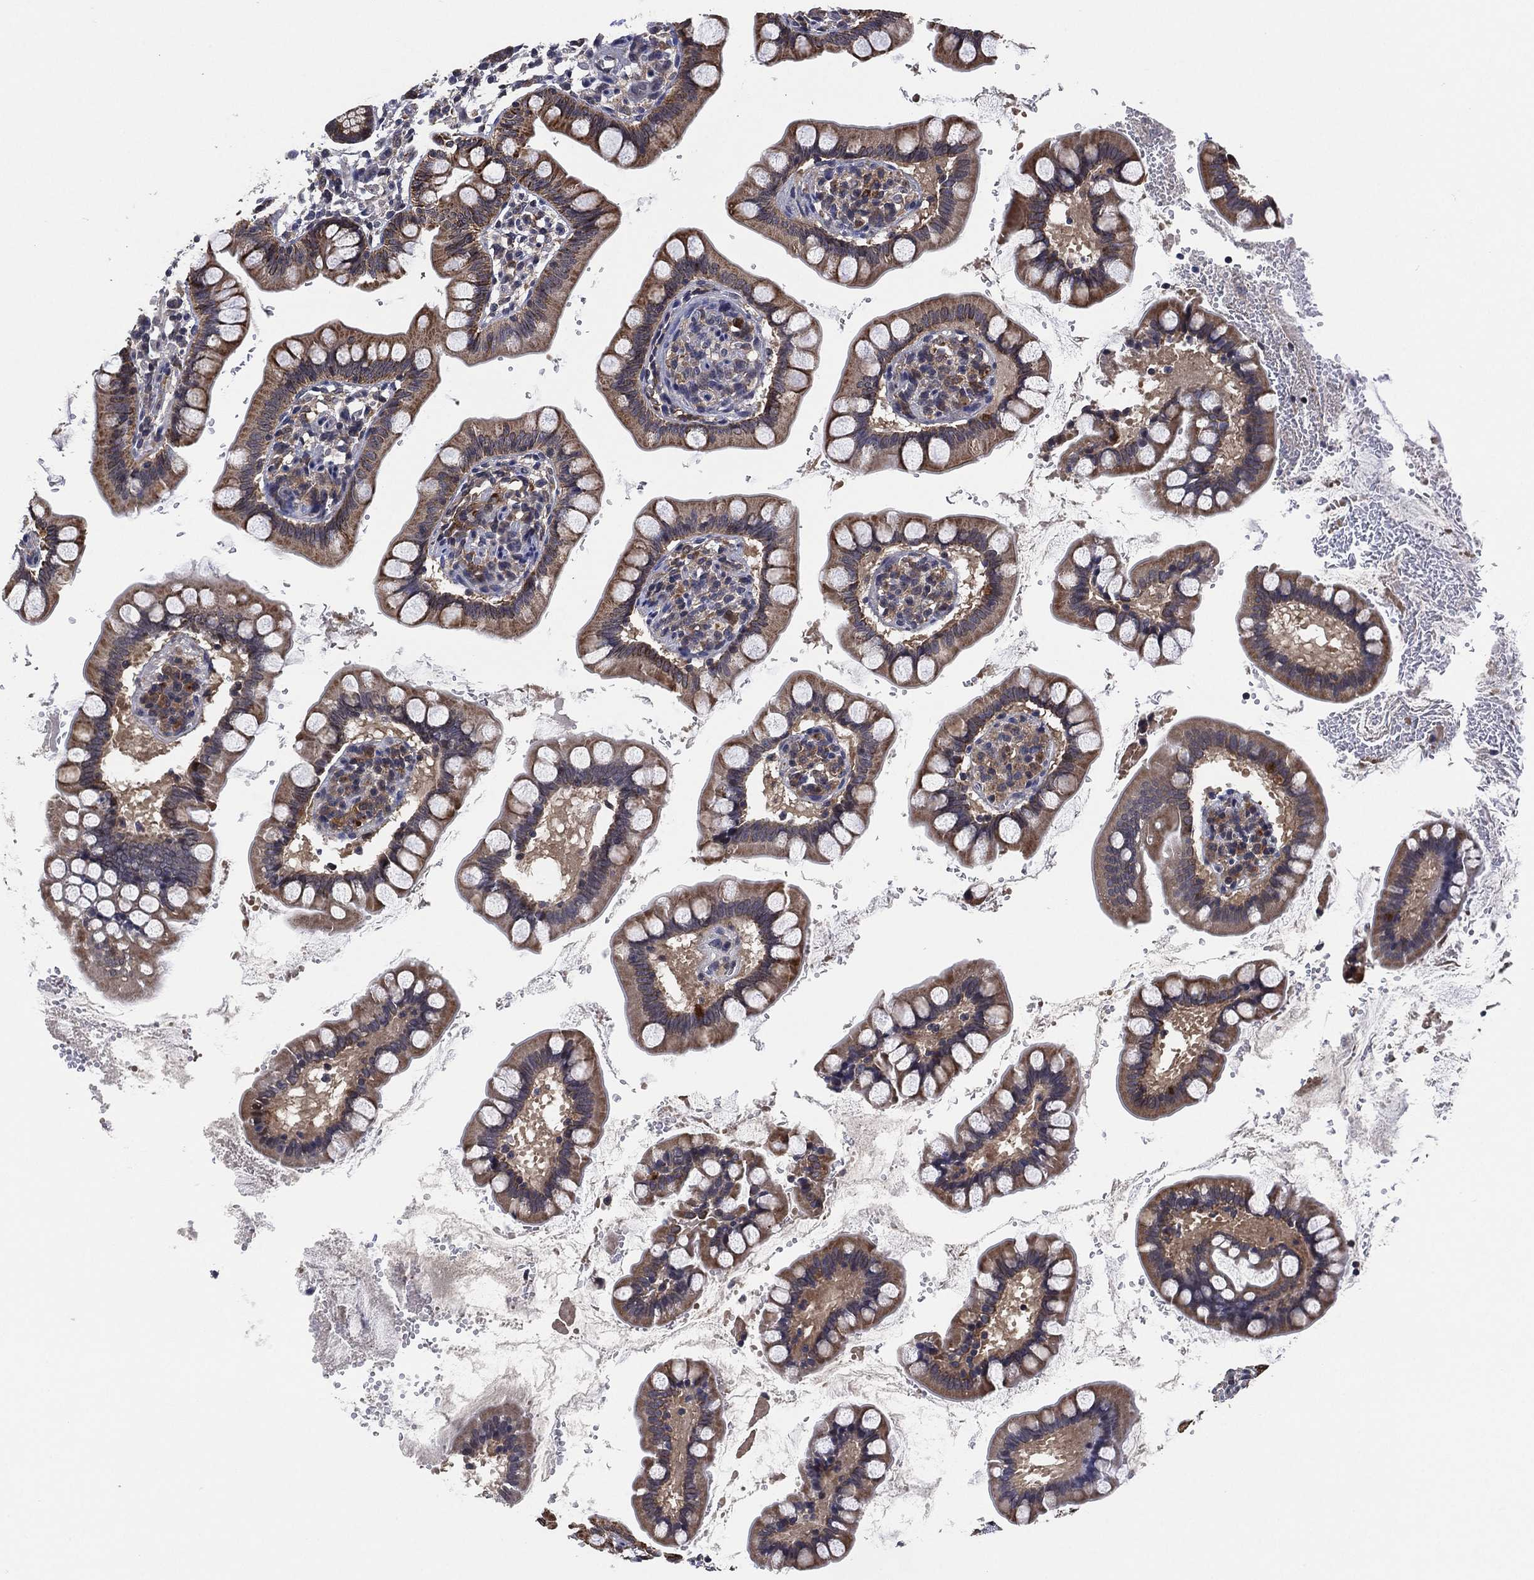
{"staining": {"intensity": "moderate", "quantity": "25%-75%", "location": "cytoplasmic/membranous"}, "tissue": "small intestine", "cell_type": "Glandular cells", "image_type": "normal", "snomed": [{"axis": "morphology", "description": "Normal tissue, NOS"}, {"axis": "topography", "description": "Small intestine"}], "caption": "Immunohistochemistry (IHC) (DAB) staining of normal human small intestine displays moderate cytoplasmic/membranous protein positivity in approximately 25%-75% of glandular cells. (Stains: DAB in brown, nuclei in blue, Microscopy: brightfield microscopy at high magnification).", "gene": "SELENOO", "patient": {"sex": "female", "age": 56}}